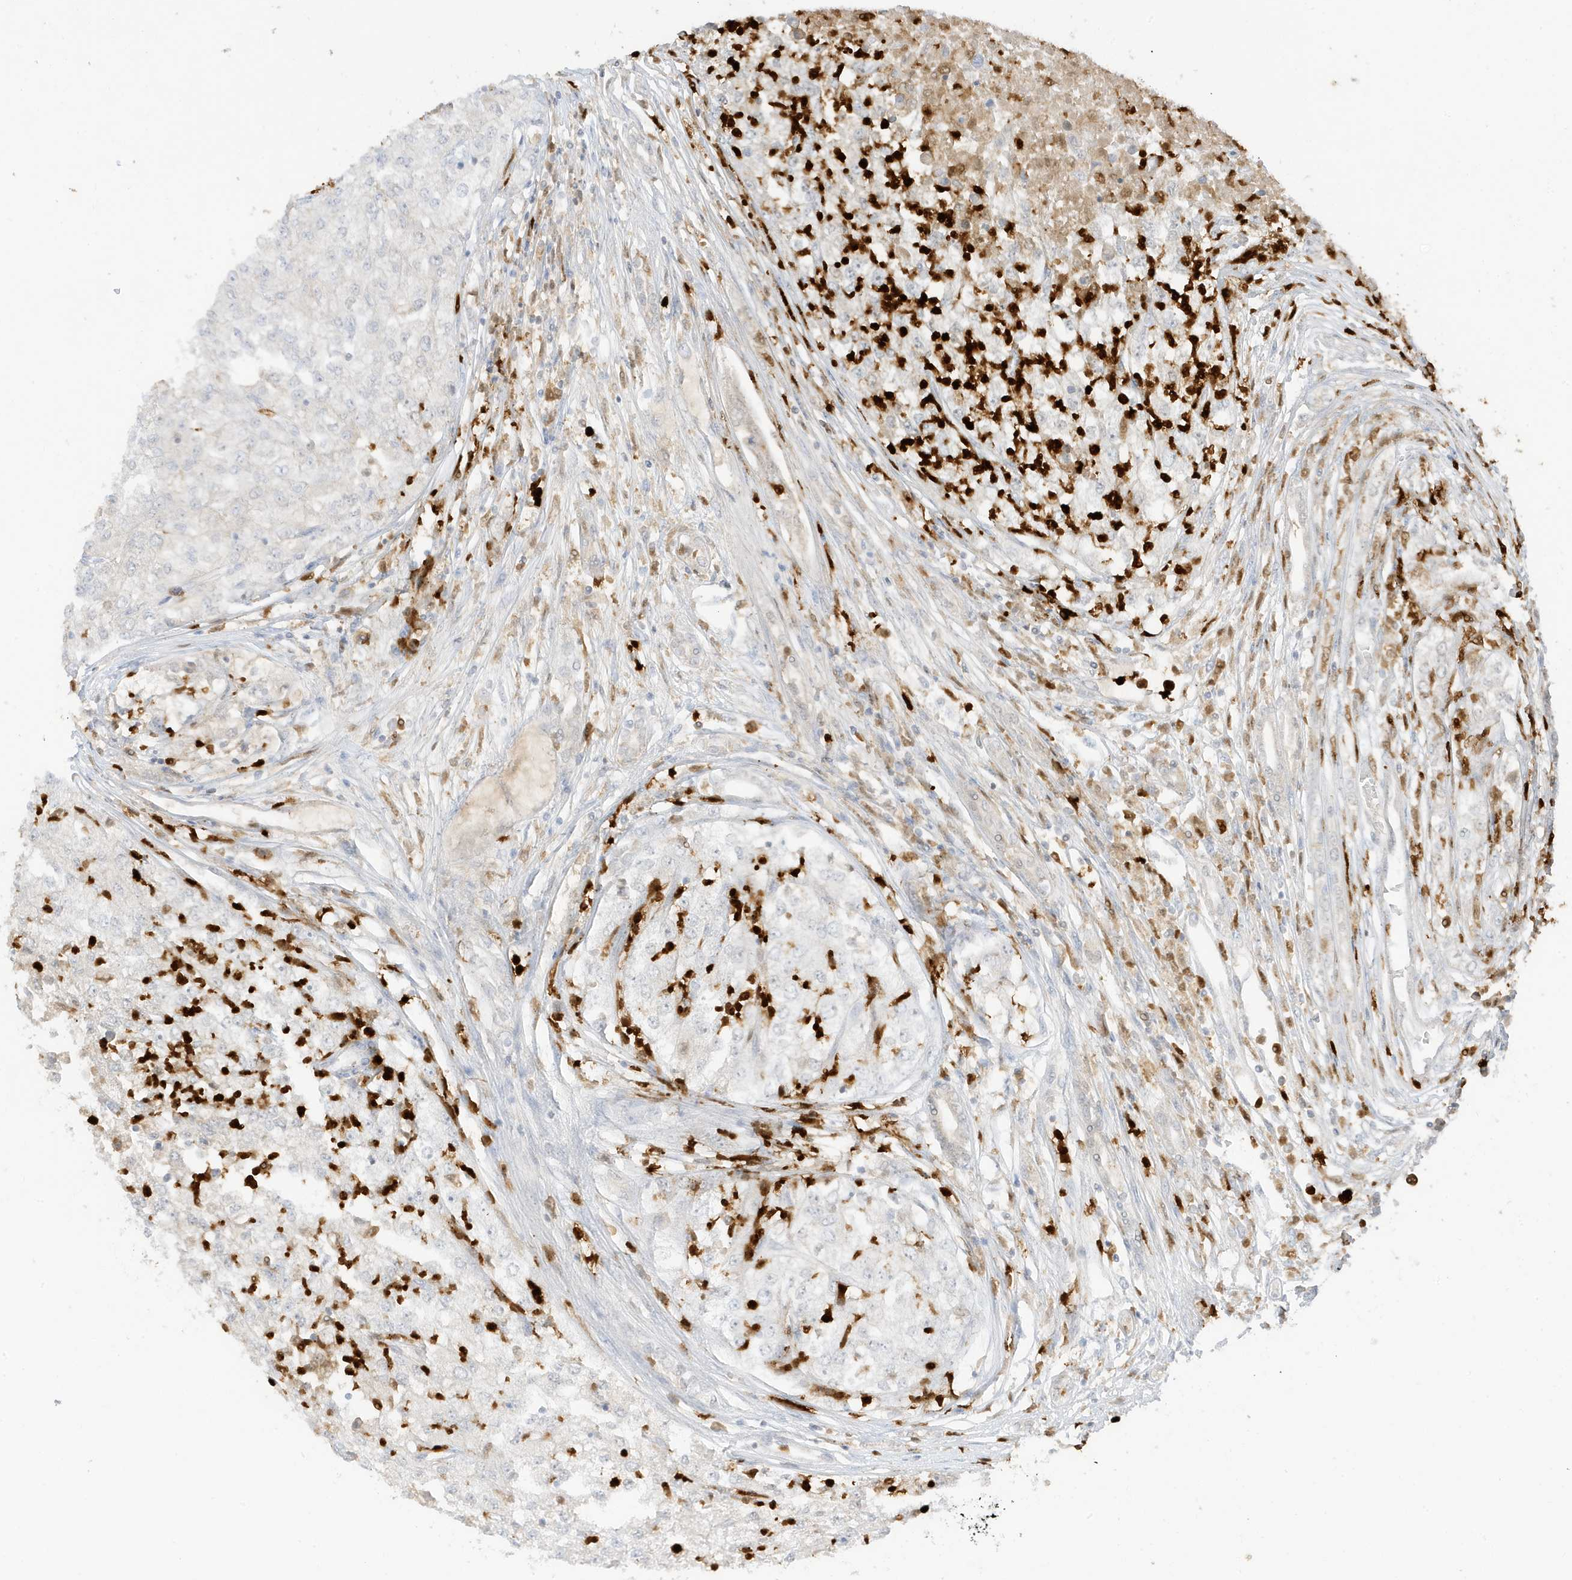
{"staining": {"intensity": "negative", "quantity": "none", "location": "none"}, "tissue": "renal cancer", "cell_type": "Tumor cells", "image_type": "cancer", "snomed": [{"axis": "morphology", "description": "Adenocarcinoma, NOS"}, {"axis": "topography", "description": "Kidney"}], "caption": "Immunohistochemistry (IHC) of human adenocarcinoma (renal) exhibits no positivity in tumor cells.", "gene": "GCA", "patient": {"sex": "female", "age": 54}}